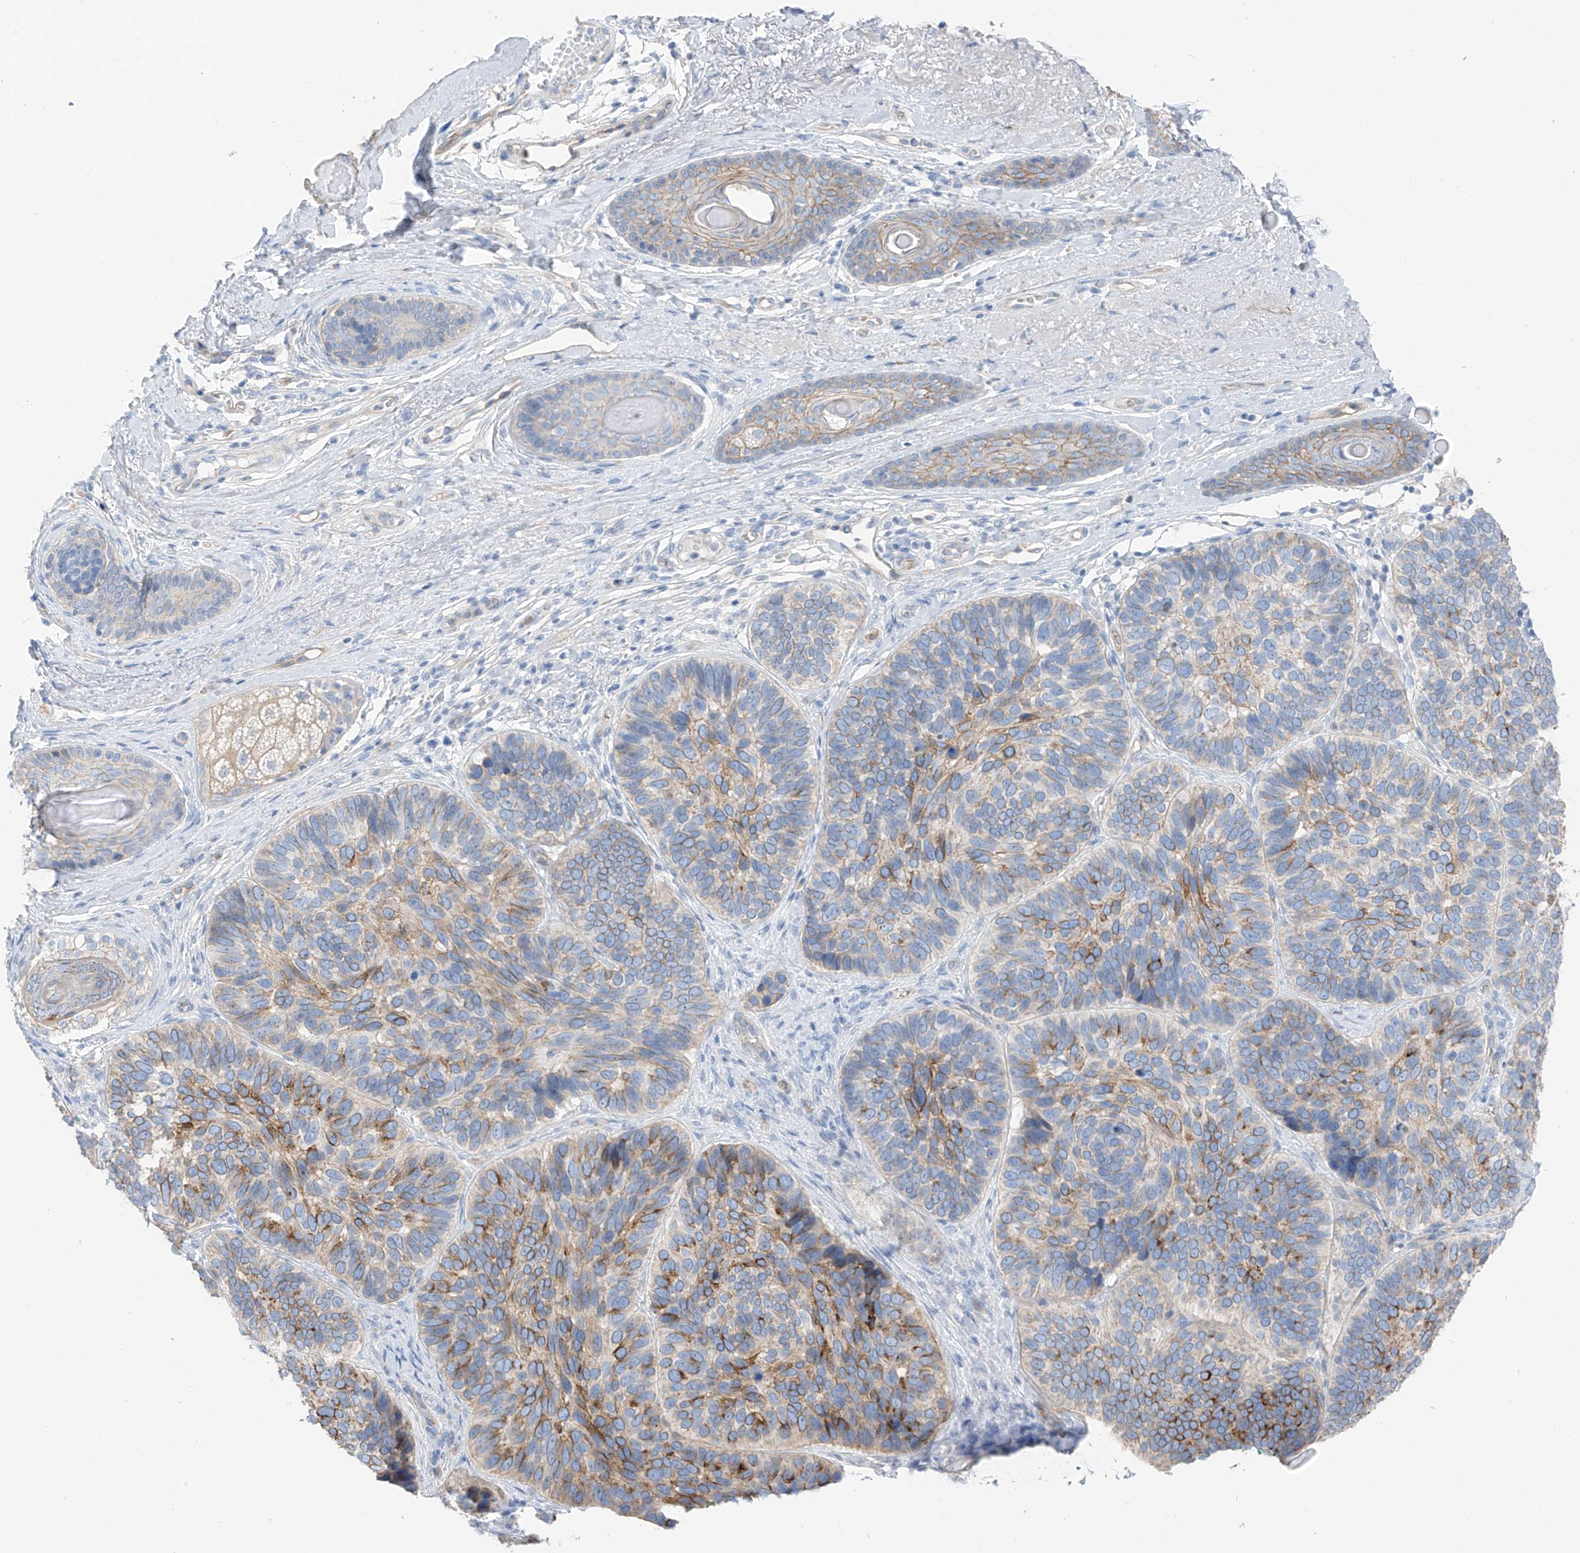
{"staining": {"intensity": "moderate", "quantity": "<25%", "location": "cytoplasmic/membranous"}, "tissue": "skin cancer", "cell_type": "Tumor cells", "image_type": "cancer", "snomed": [{"axis": "morphology", "description": "Basal cell carcinoma"}, {"axis": "topography", "description": "Skin"}], "caption": "This photomicrograph displays skin basal cell carcinoma stained with immunohistochemistry (IHC) to label a protein in brown. The cytoplasmic/membranous of tumor cells show moderate positivity for the protein. Nuclei are counter-stained blue.", "gene": "ITGA9", "patient": {"sex": "male", "age": 62}}